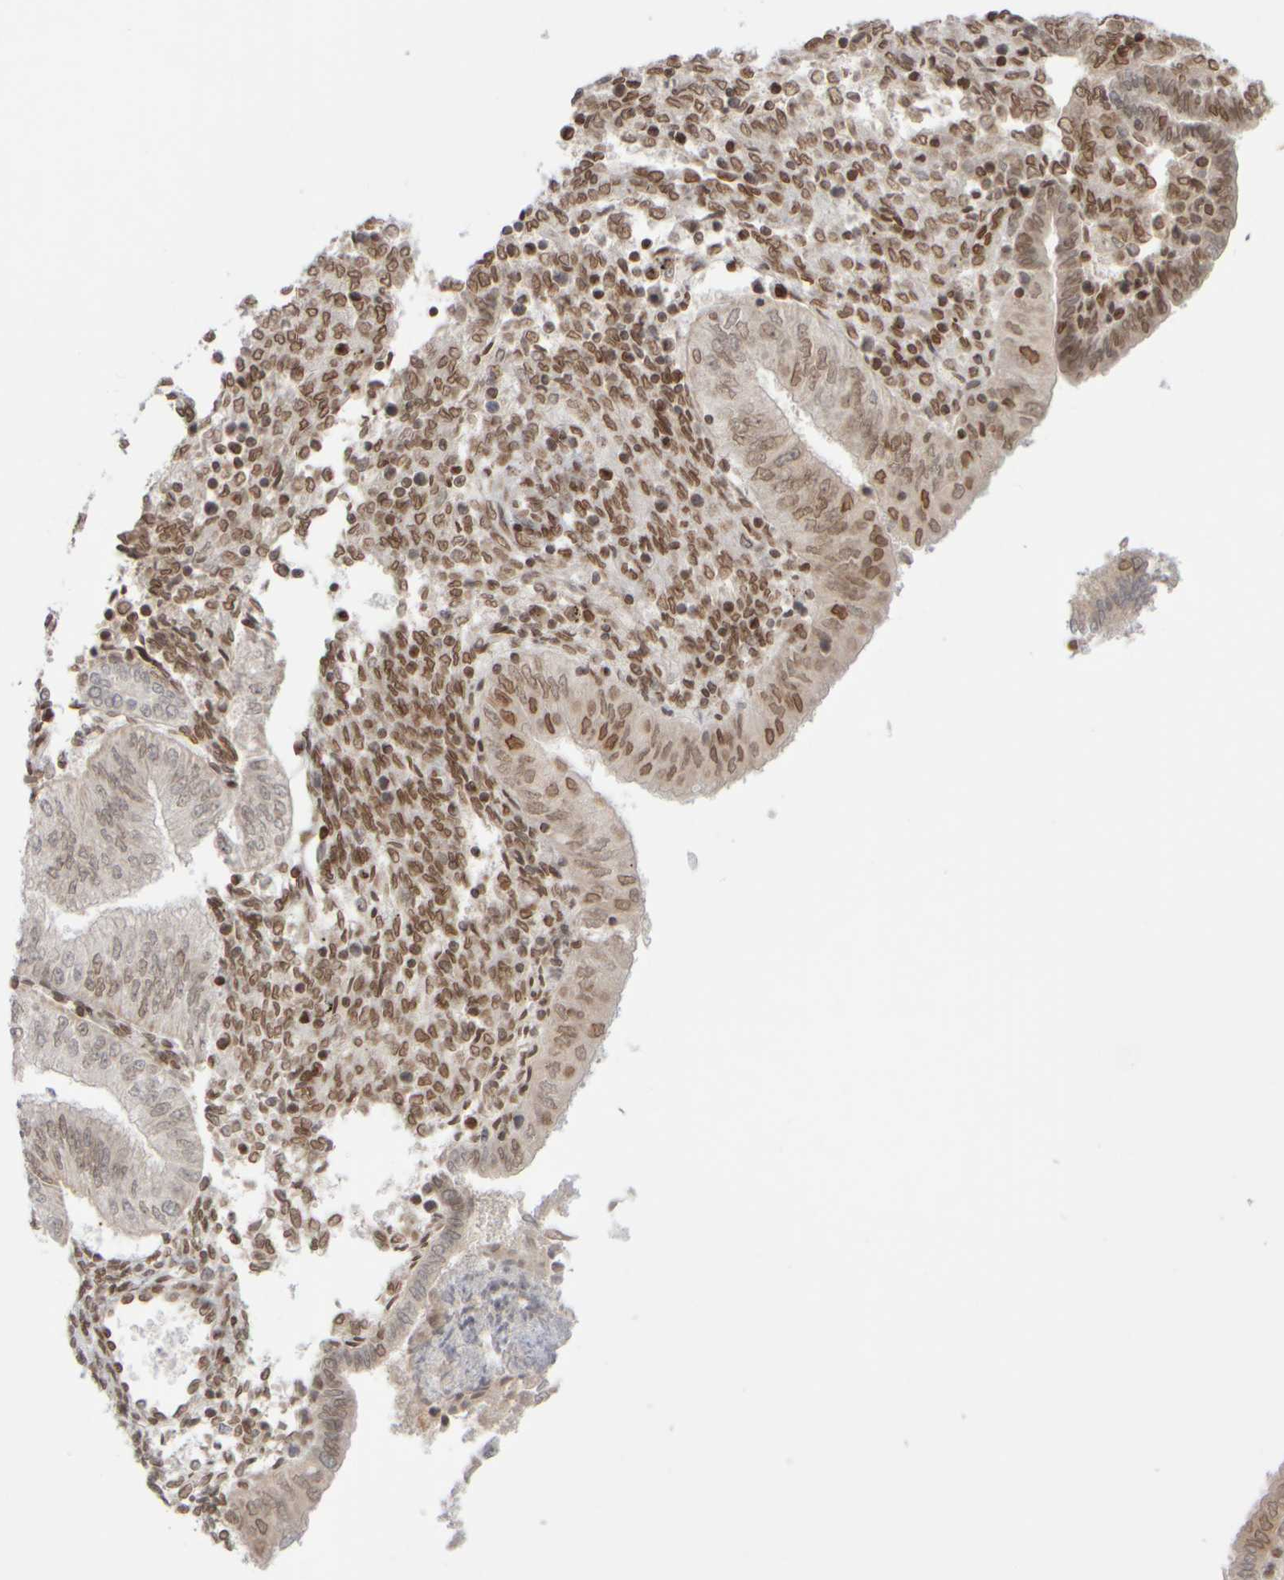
{"staining": {"intensity": "moderate", "quantity": ">75%", "location": "nuclear"}, "tissue": "endometrial cancer", "cell_type": "Tumor cells", "image_type": "cancer", "snomed": [{"axis": "morphology", "description": "Normal tissue, NOS"}, {"axis": "morphology", "description": "Adenocarcinoma, NOS"}, {"axis": "topography", "description": "Endometrium"}], "caption": "The immunohistochemical stain highlights moderate nuclear expression in tumor cells of endometrial adenocarcinoma tissue.", "gene": "ZC3HC1", "patient": {"sex": "female", "age": 53}}